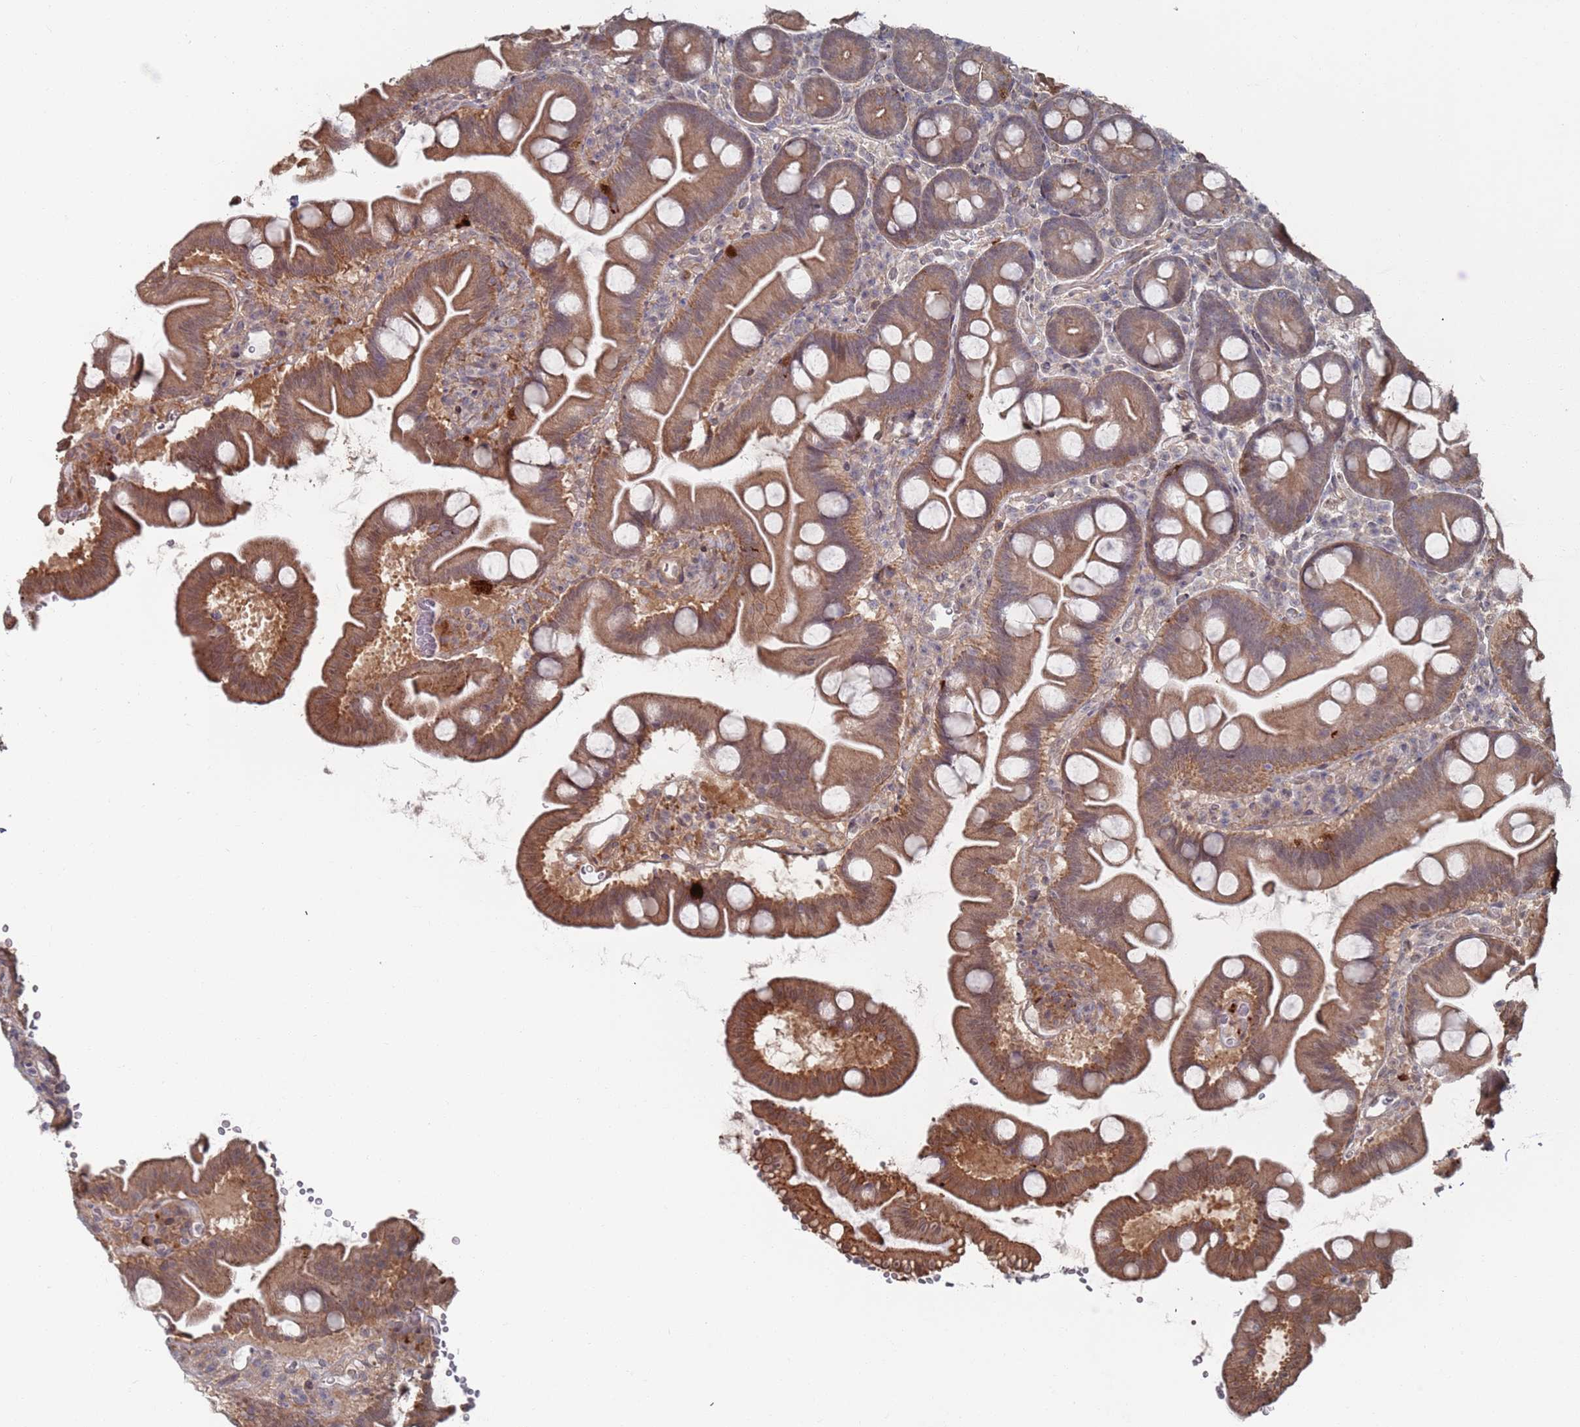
{"staining": {"intensity": "moderate", "quantity": ">75%", "location": "cytoplasmic/membranous"}, "tissue": "small intestine", "cell_type": "Glandular cells", "image_type": "normal", "snomed": [{"axis": "morphology", "description": "Normal tissue, NOS"}, {"axis": "topography", "description": "Small intestine"}], "caption": "This is a histology image of IHC staining of unremarkable small intestine, which shows moderate expression in the cytoplasmic/membranous of glandular cells.", "gene": "DGKD", "patient": {"sex": "female", "age": 68}}